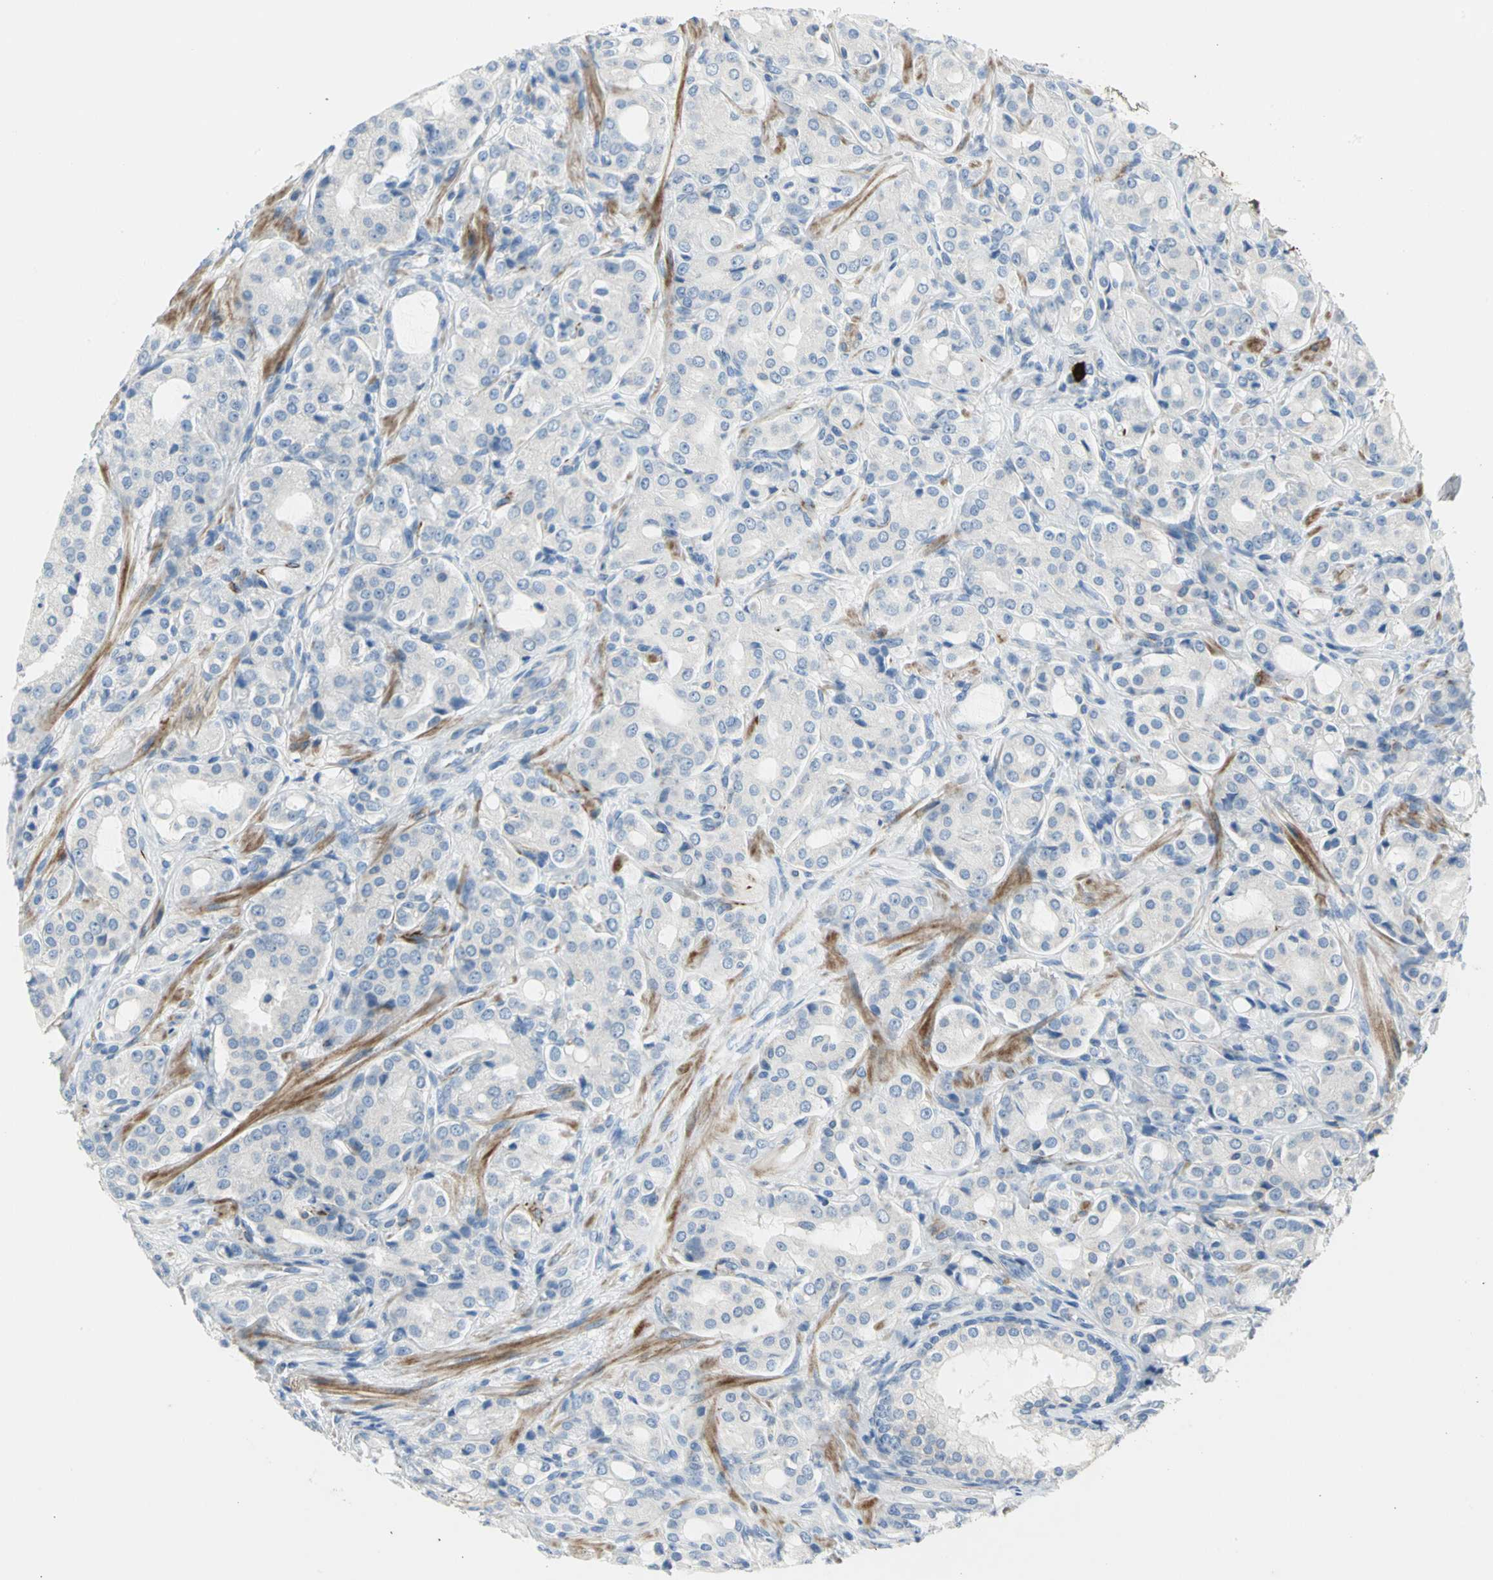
{"staining": {"intensity": "negative", "quantity": "none", "location": "none"}, "tissue": "prostate cancer", "cell_type": "Tumor cells", "image_type": "cancer", "snomed": [{"axis": "morphology", "description": "Adenocarcinoma, High grade"}, {"axis": "topography", "description": "Prostate"}], "caption": "High power microscopy image of an immunohistochemistry (IHC) micrograph of prostate cancer (adenocarcinoma (high-grade)), revealing no significant positivity in tumor cells.", "gene": "ALOX15", "patient": {"sex": "male", "age": 72}}